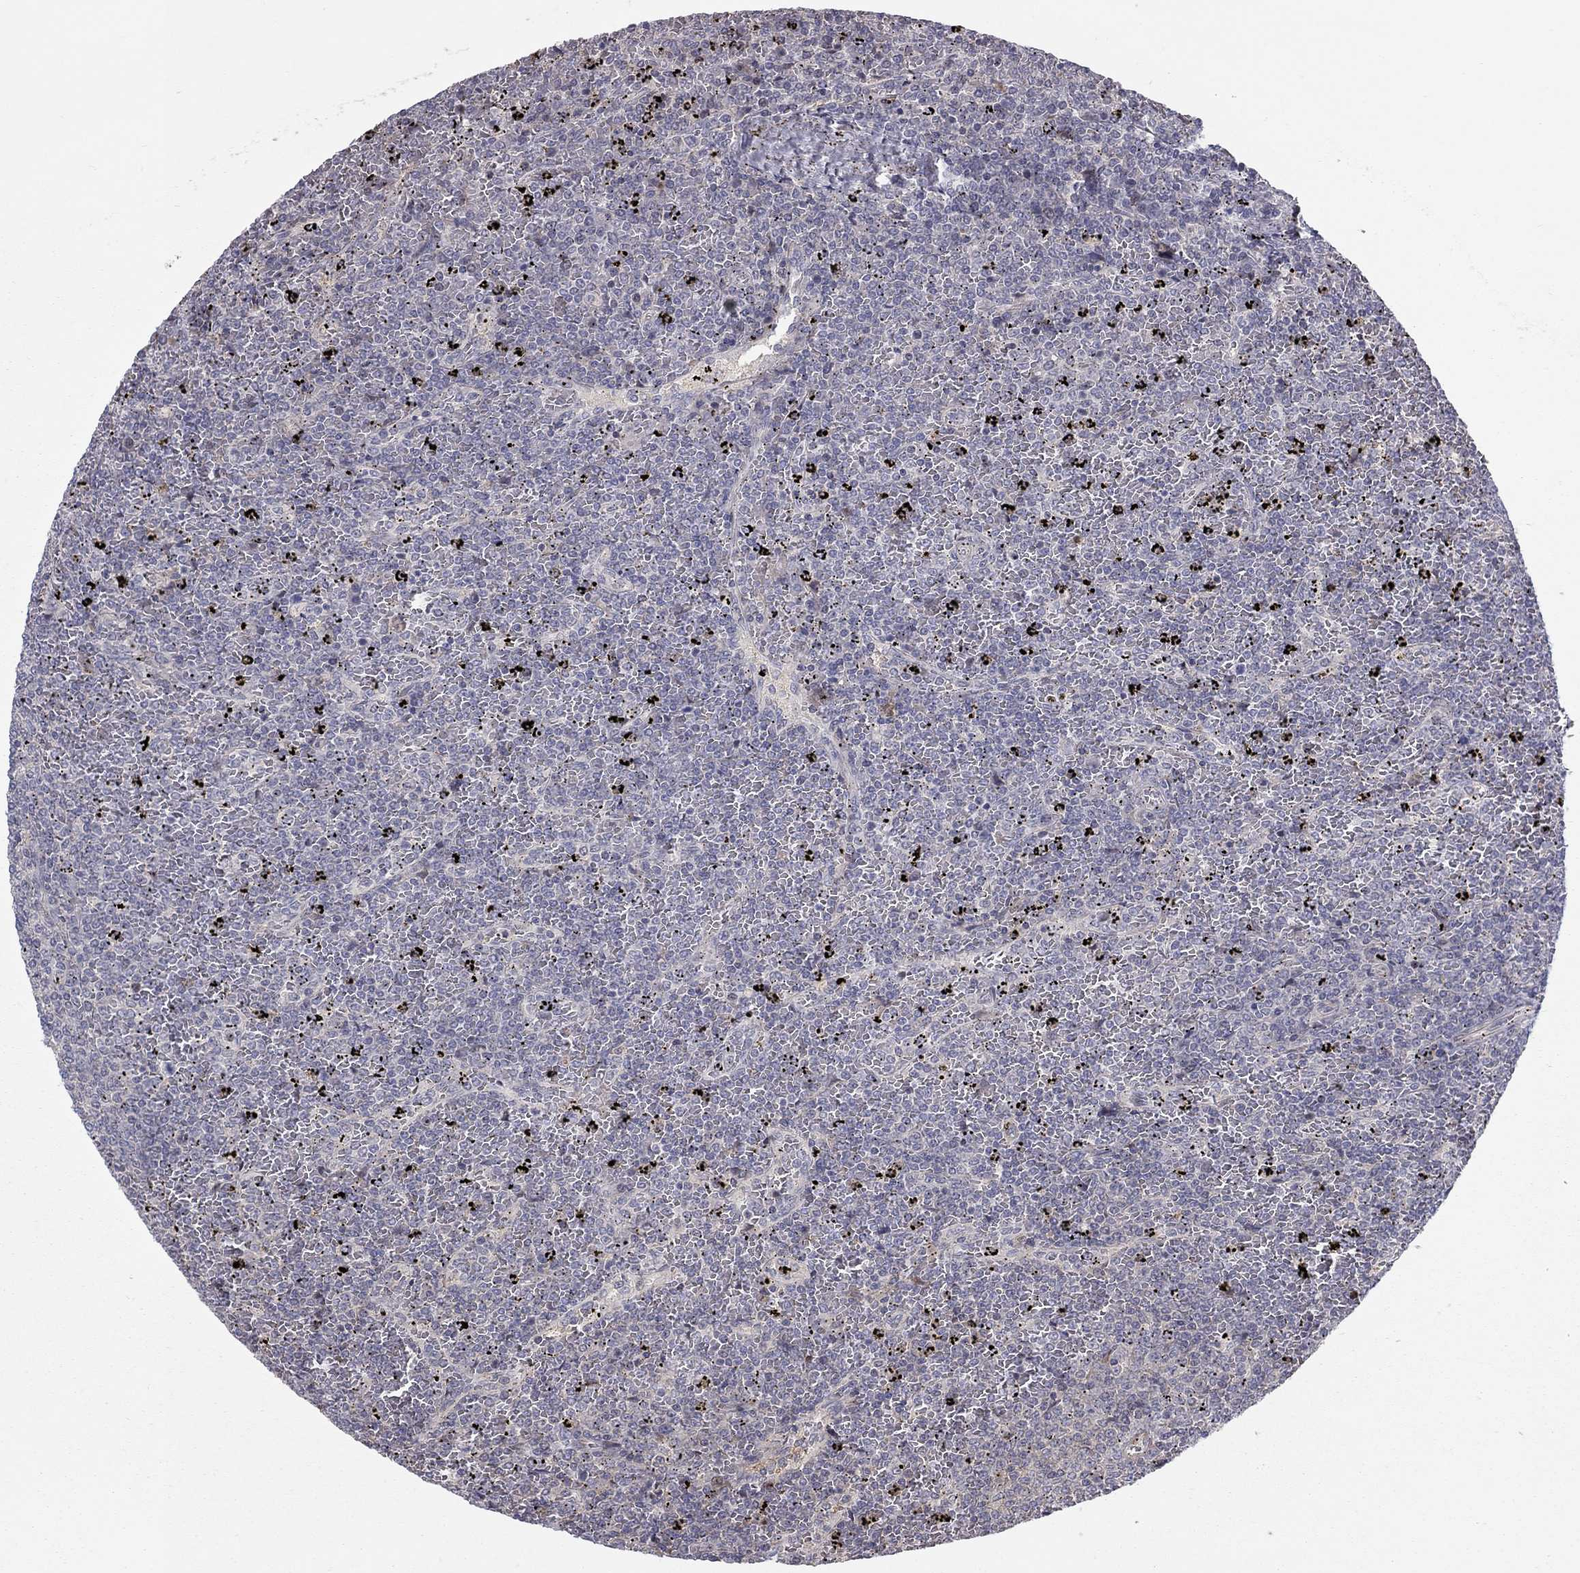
{"staining": {"intensity": "negative", "quantity": "none", "location": "none"}, "tissue": "lymphoma", "cell_type": "Tumor cells", "image_type": "cancer", "snomed": [{"axis": "morphology", "description": "Malignant lymphoma, non-Hodgkin's type, Low grade"}, {"axis": "topography", "description": "Spleen"}], "caption": "A photomicrograph of human malignant lymphoma, non-Hodgkin's type (low-grade) is negative for staining in tumor cells.", "gene": "DUSP7", "patient": {"sex": "female", "age": 77}}